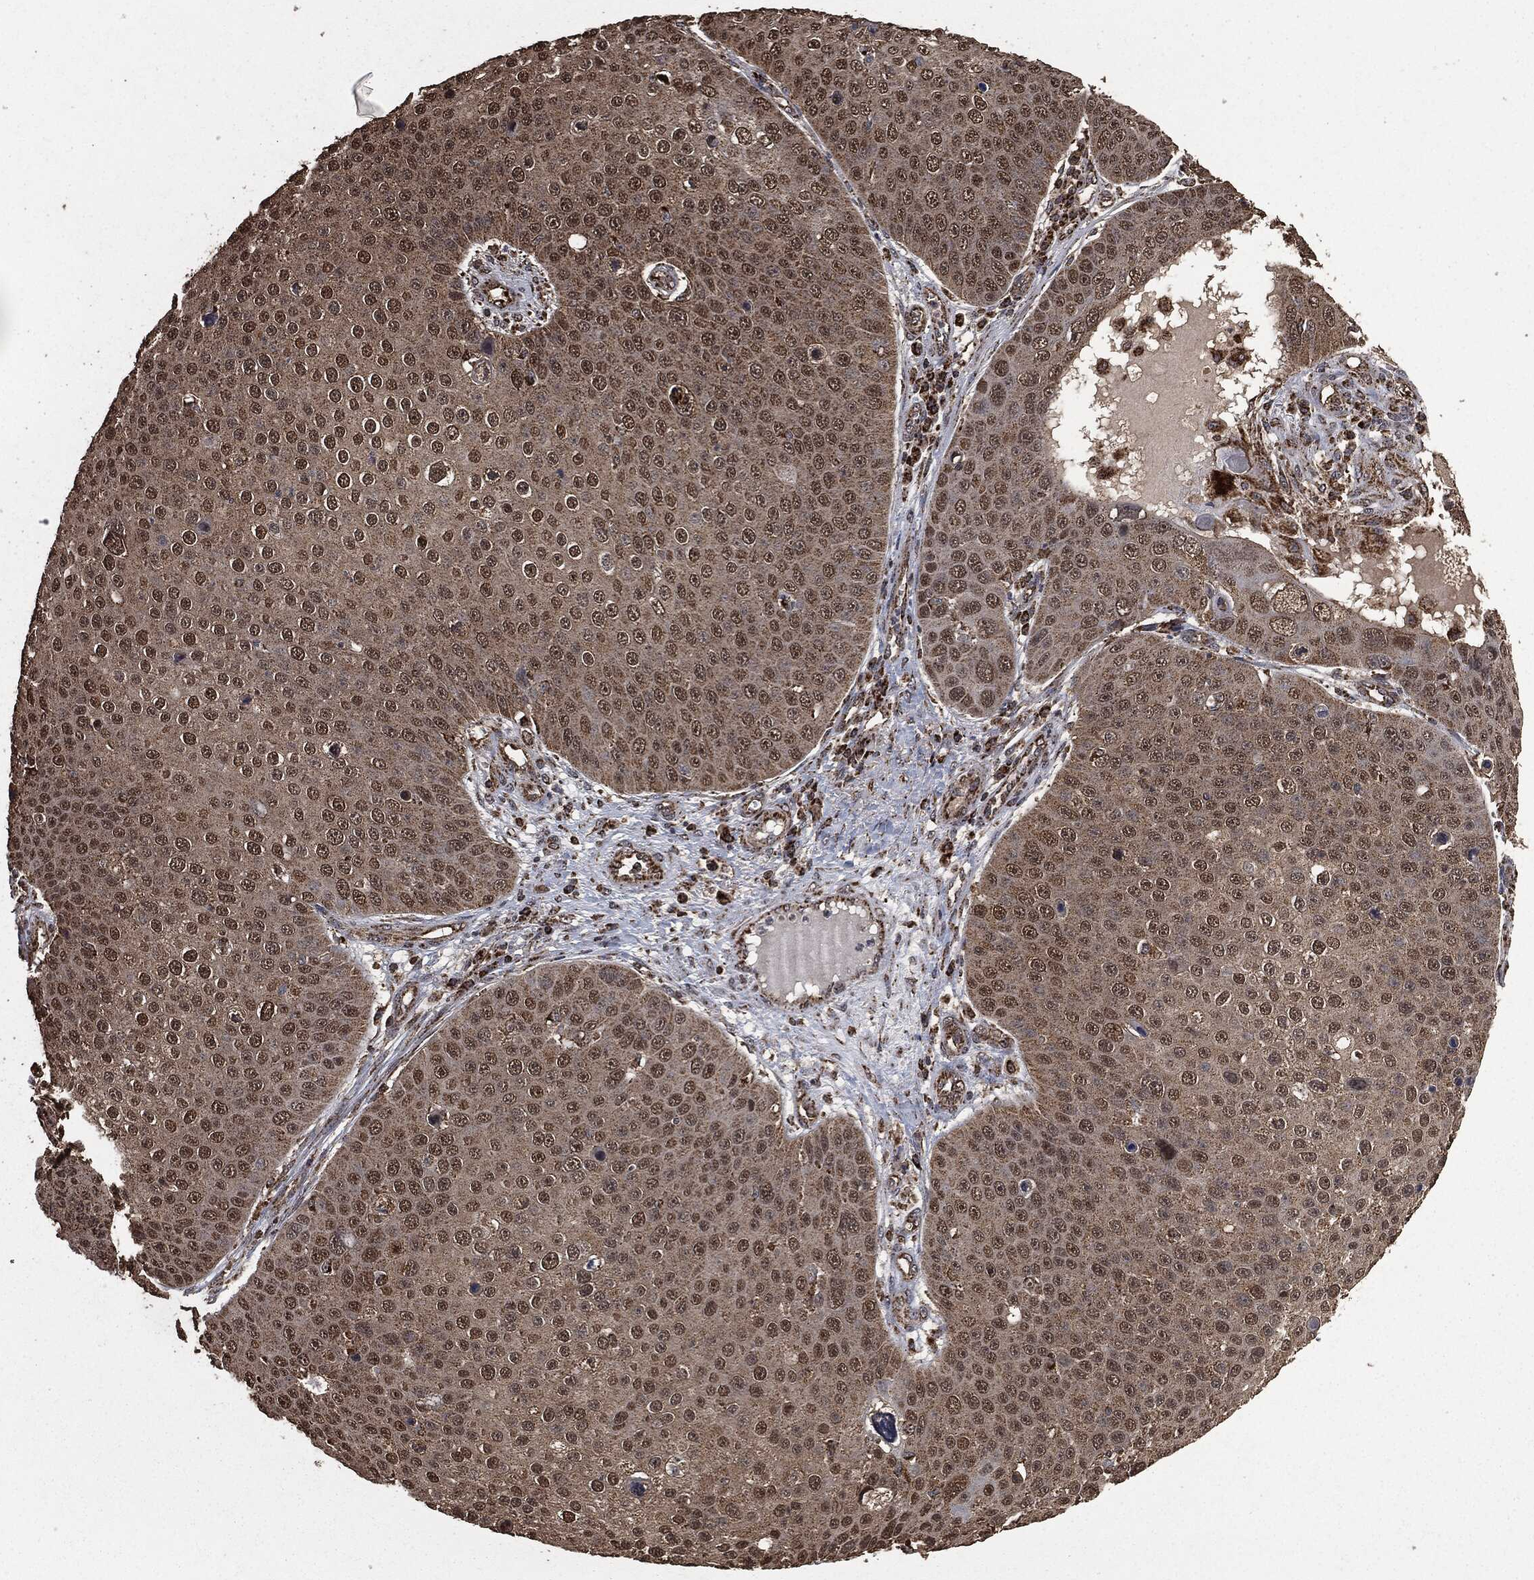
{"staining": {"intensity": "moderate", "quantity": ">75%", "location": "cytoplasmic/membranous,nuclear"}, "tissue": "skin cancer", "cell_type": "Tumor cells", "image_type": "cancer", "snomed": [{"axis": "morphology", "description": "Squamous cell carcinoma, NOS"}, {"axis": "topography", "description": "Skin"}], "caption": "Skin cancer stained for a protein demonstrates moderate cytoplasmic/membranous and nuclear positivity in tumor cells. The protein is shown in brown color, while the nuclei are stained blue.", "gene": "LIG3", "patient": {"sex": "male", "age": 71}}